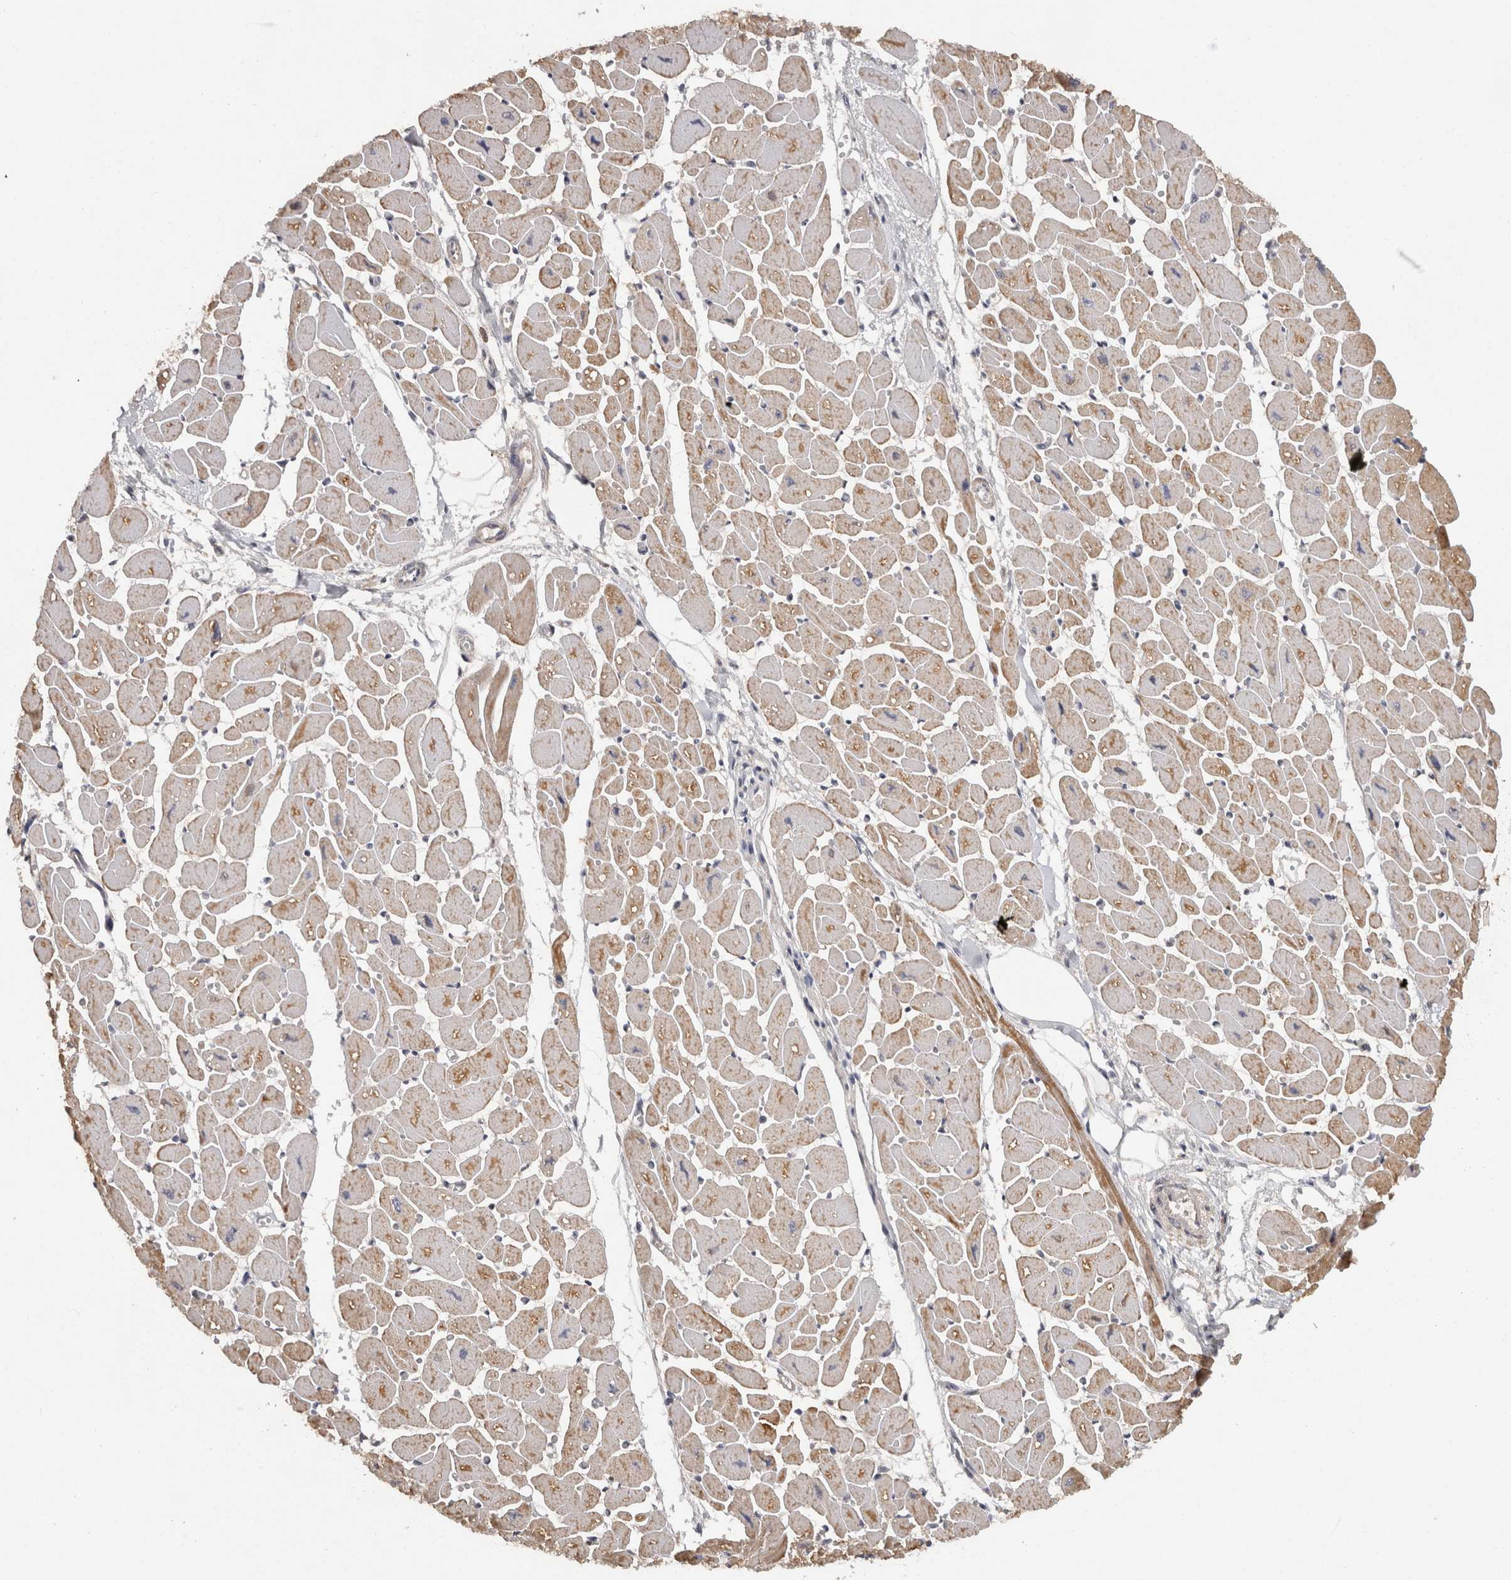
{"staining": {"intensity": "moderate", "quantity": ">75%", "location": "cytoplasmic/membranous"}, "tissue": "heart muscle", "cell_type": "Cardiomyocytes", "image_type": "normal", "snomed": [{"axis": "morphology", "description": "Normal tissue, NOS"}, {"axis": "topography", "description": "Heart"}], "caption": "A high-resolution histopathology image shows IHC staining of normal heart muscle, which exhibits moderate cytoplasmic/membranous expression in about >75% of cardiomyocytes.", "gene": "ACAT2", "patient": {"sex": "female", "age": 54}}